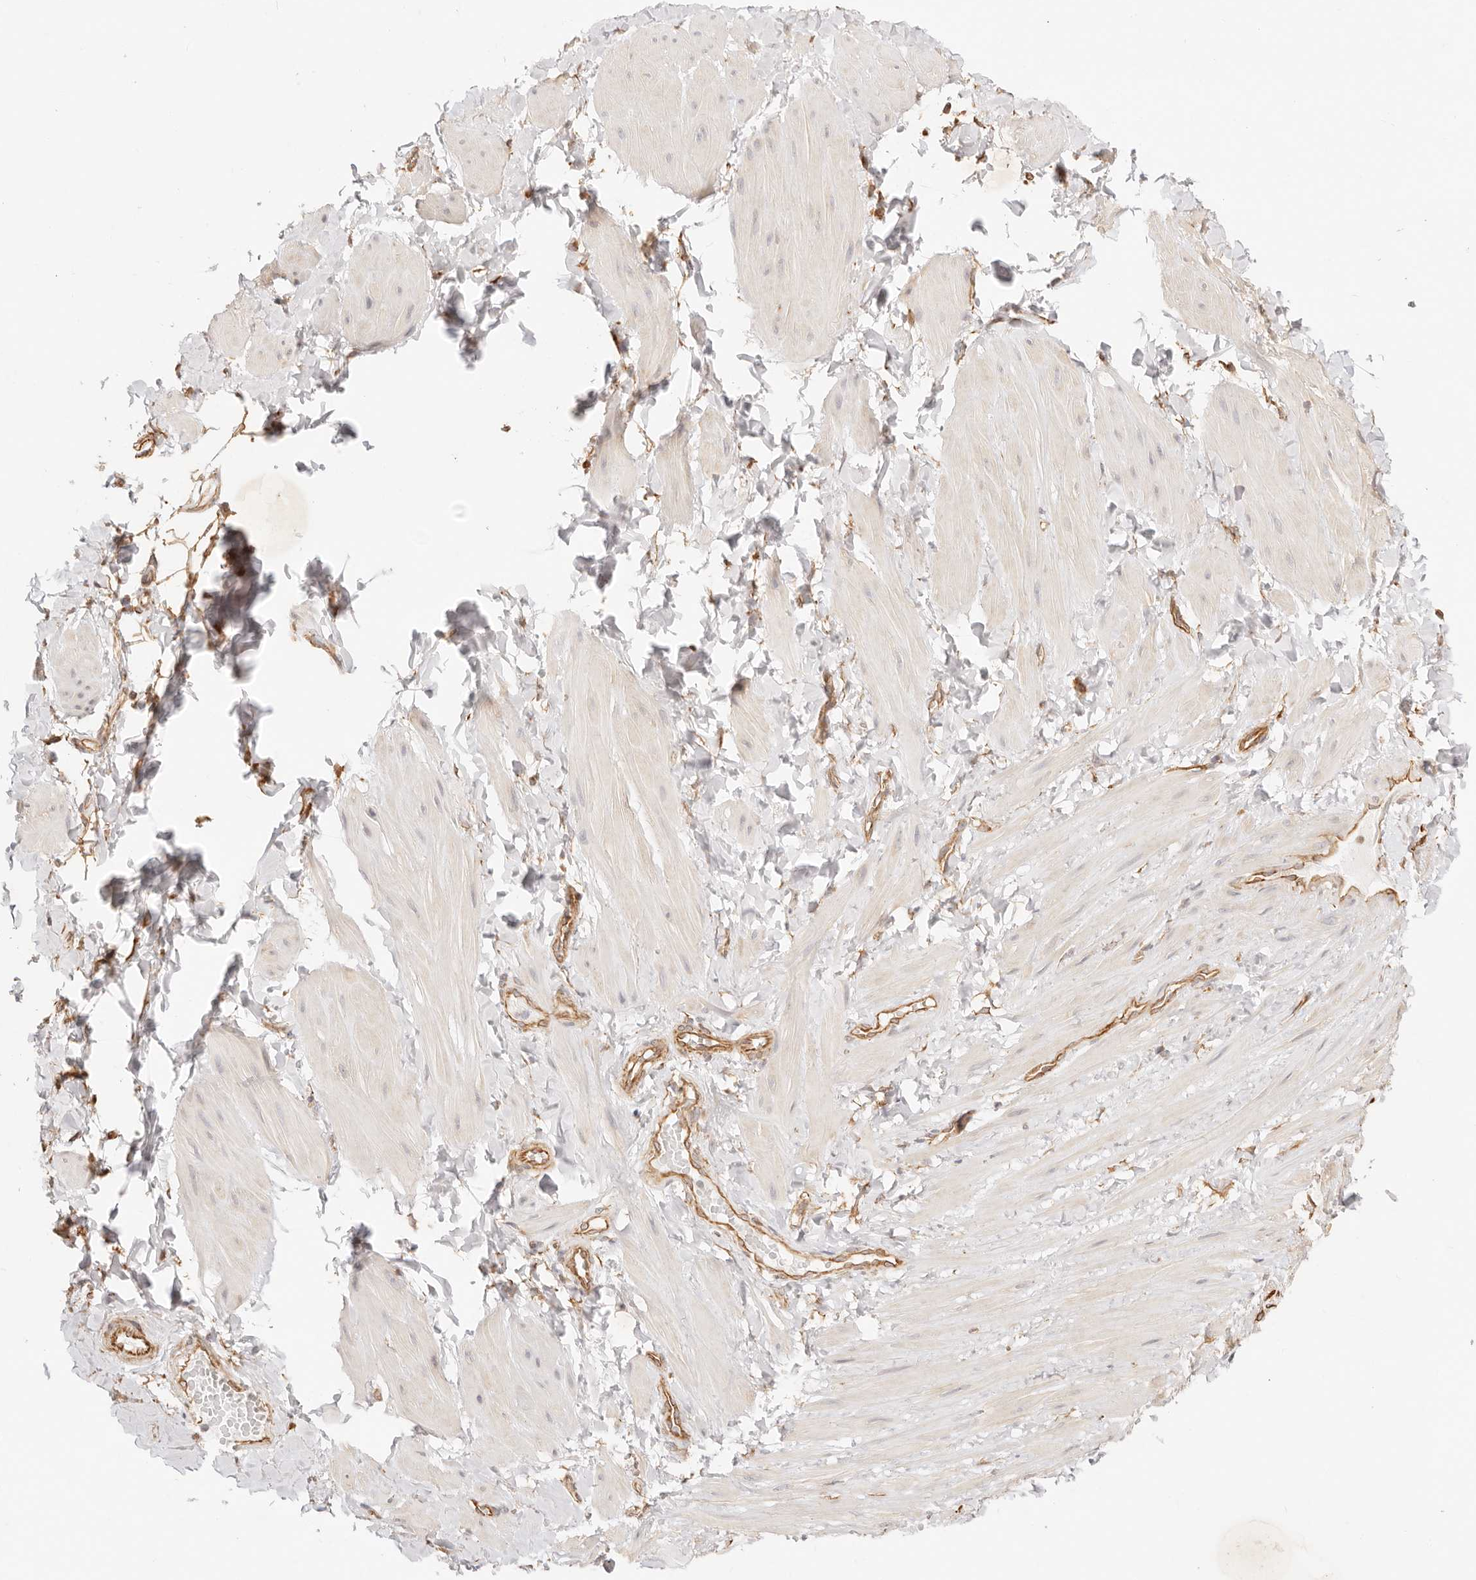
{"staining": {"intensity": "moderate", "quantity": "25%-75%", "location": "cytoplasmic/membranous"}, "tissue": "soft tissue", "cell_type": "Fibroblasts", "image_type": "normal", "snomed": [{"axis": "morphology", "description": "Normal tissue, NOS"}, {"axis": "topography", "description": "Adipose tissue"}, {"axis": "topography", "description": "Vascular tissue"}, {"axis": "topography", "description": "Peripheral nerve tissue"}], "caption": "Immunohistochemical staining of normal human soft tissue exhibits 25%-75% levels of moderate cytoplasmic/membranous protein staining in about 25%-75% of fibroblasts.", "gene": "ZC3H11A", "patient": {"sex": "male", "age": 25}}